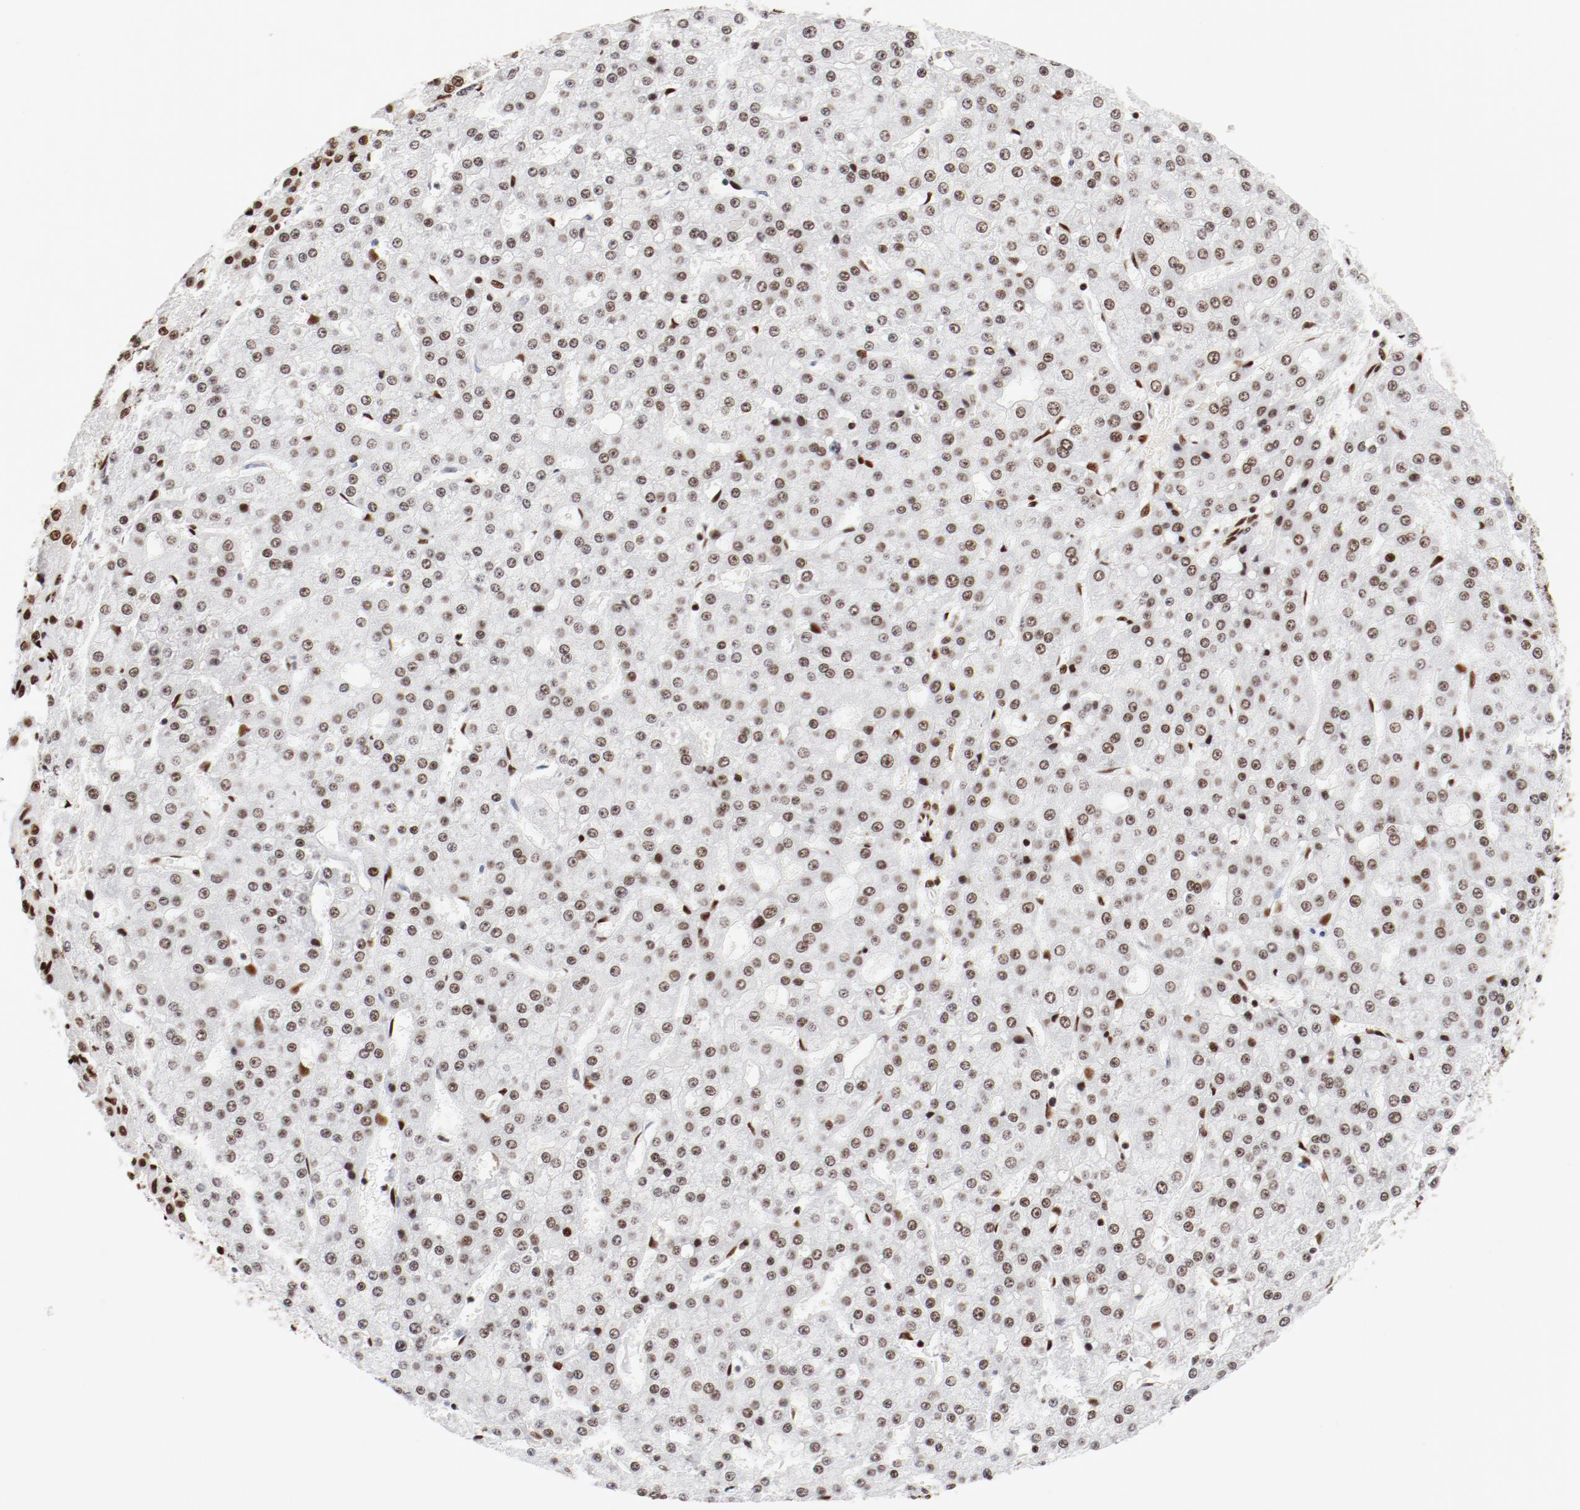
{"staining": {"intensity": "moderate", "quantity": ">75%", "location": "nuclear"}, "tissue": "liver cancer", "cell_type": "Tumor cells", "image_type": "cancer", "snomed": [{"axis": "morphology", "description": "Carcinoma, Hepatocellular, NOS"}, {"axis": "topography", "description": "Liver"}], "caption": "The immunohistochemical stain labels moderate nuclear staining in tumor cells of liver hepatocellular carcinoma tissue. (Brightfield microscopy of DAB IHC at high magnification).", "gene": "CTBP1", "patient": {"sex": "male", "age": 47}}